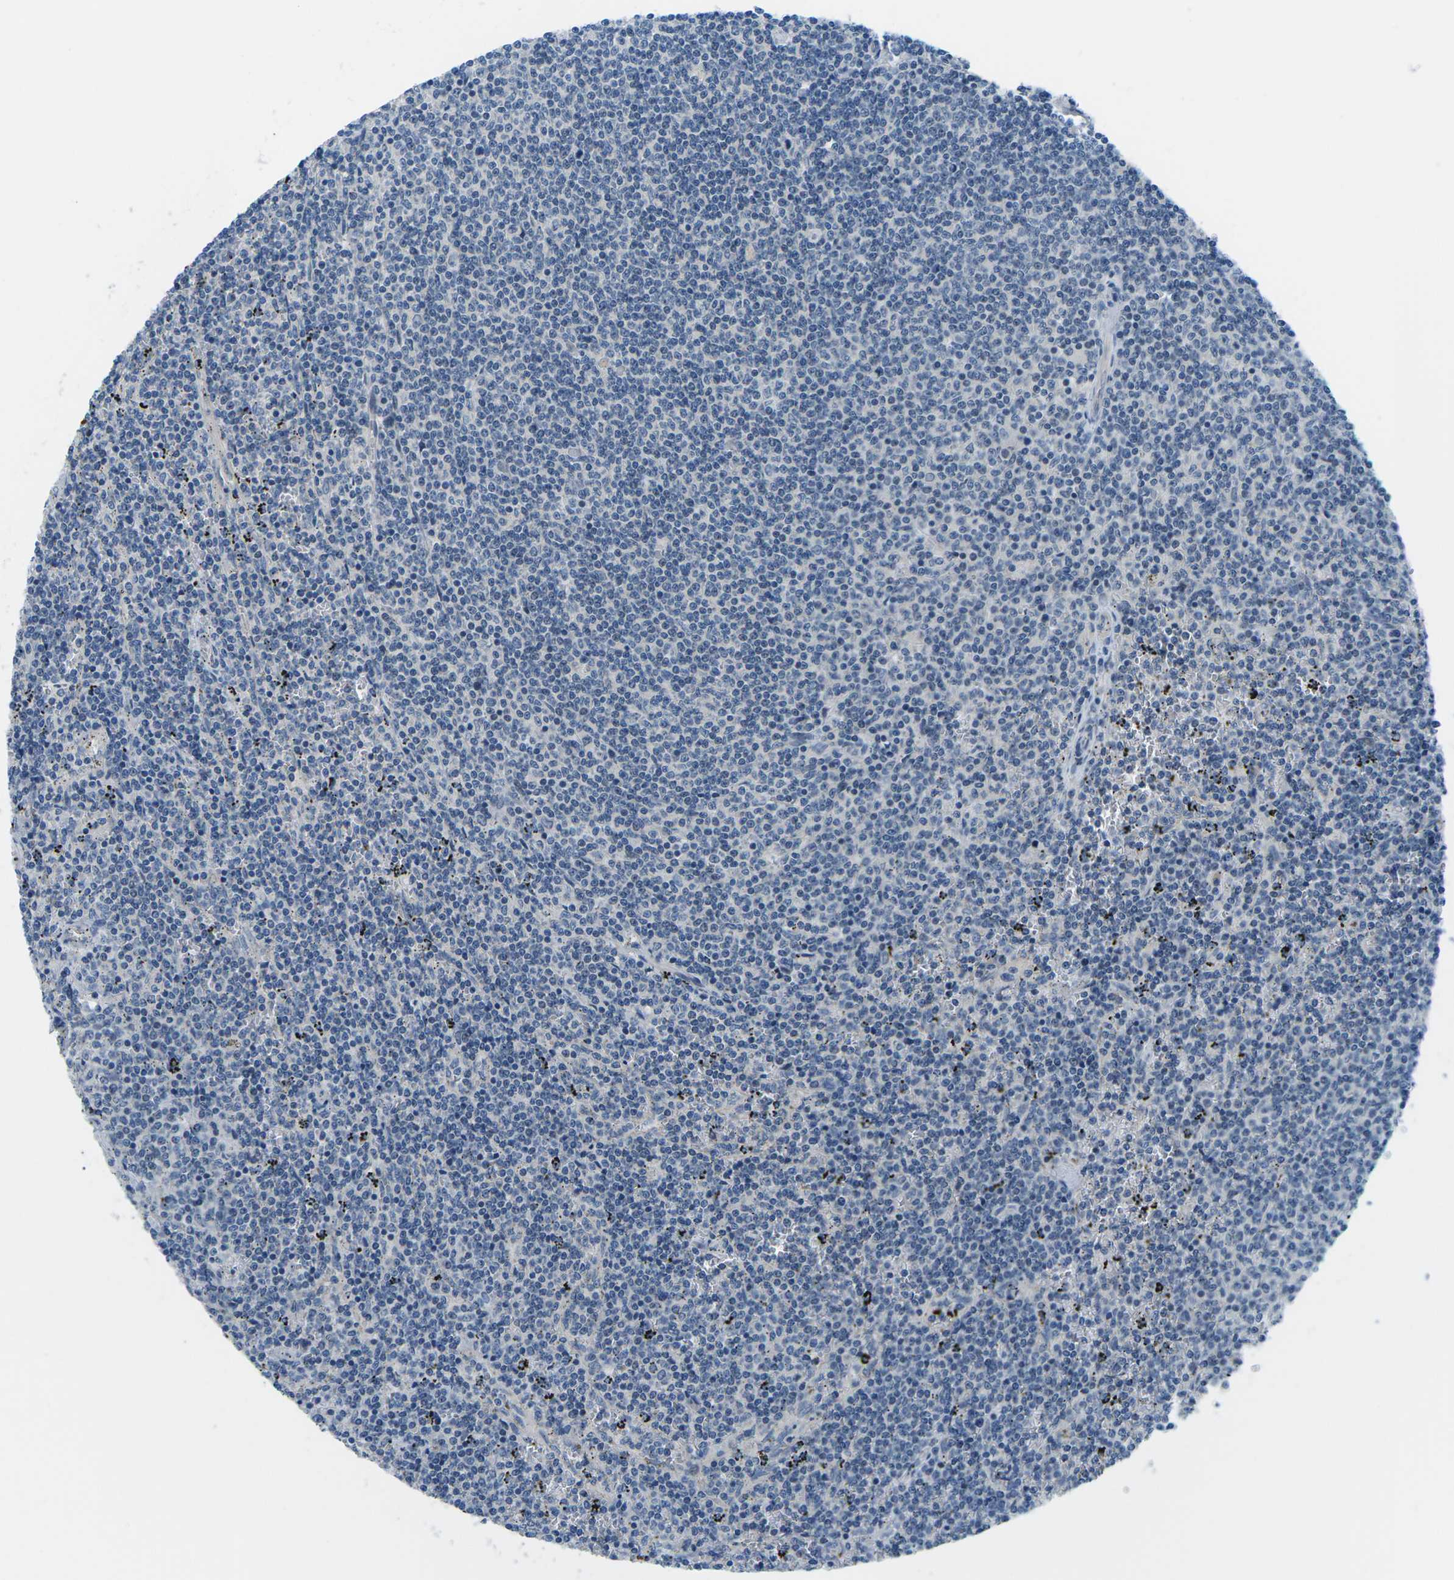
{"staining": {"intensity": "negative", "quantity": "none", "location": "none"}, "tissue": "lymphoma", "cell_type": "Tumor cells", "image_type": "cancer", "snomed": [{"axis": "morphology", "description": "Malignant lymphoma, non-Hodgkin's type, Low grade"}, {"axis": "topography", "description": "Spleen"}], "caption": "High magnification brightfield microscopy of lymphoma stained with DAB (brown) and counterstained with hematoxylin (blue): tumor cells show no significant expression.", "gene": "CTNND1", "patient": {"sex": "female", "age": 50}}